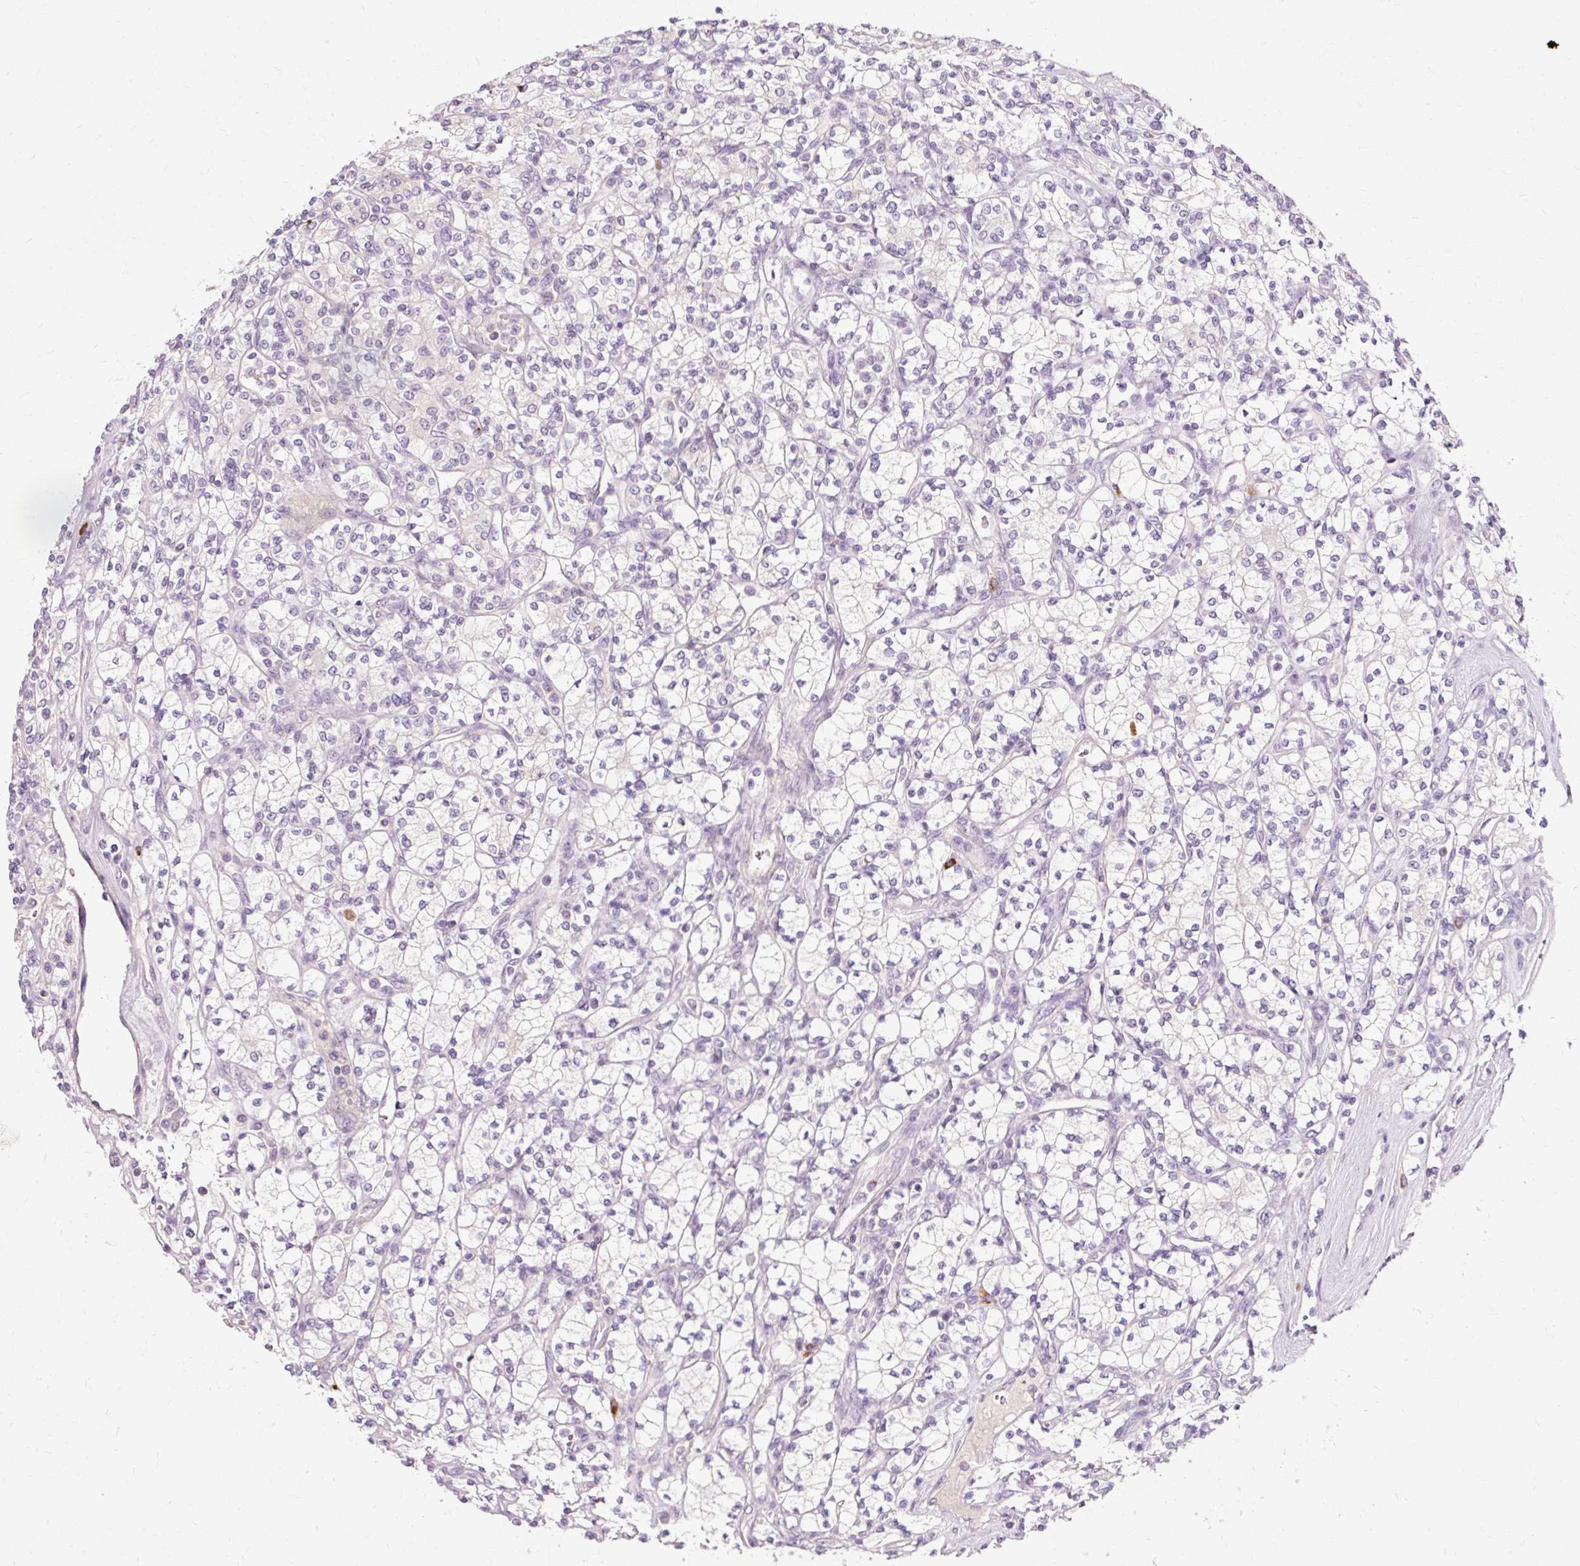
{"staining": {"intensity": "negative", "quantity": "none", "location": "none"}, "tissue": "renal cancer", "cell_type": "Tumor cells", "image_type": "cancer", "snomed": [{"axis": "morphology", "description": "Adenocarcinoma, NOS"}, {"axis": "topography", "description": "Kidney"}], "caption": "Image shows no significant protein expression in tumor cells of renal adenocarcinoma. The staining is performed using DAB brown chromogen with nuclei counter-stained in using hematoxylin.", "gene": "VN1R2", "patient": {"sex": "male", "age": 77}}